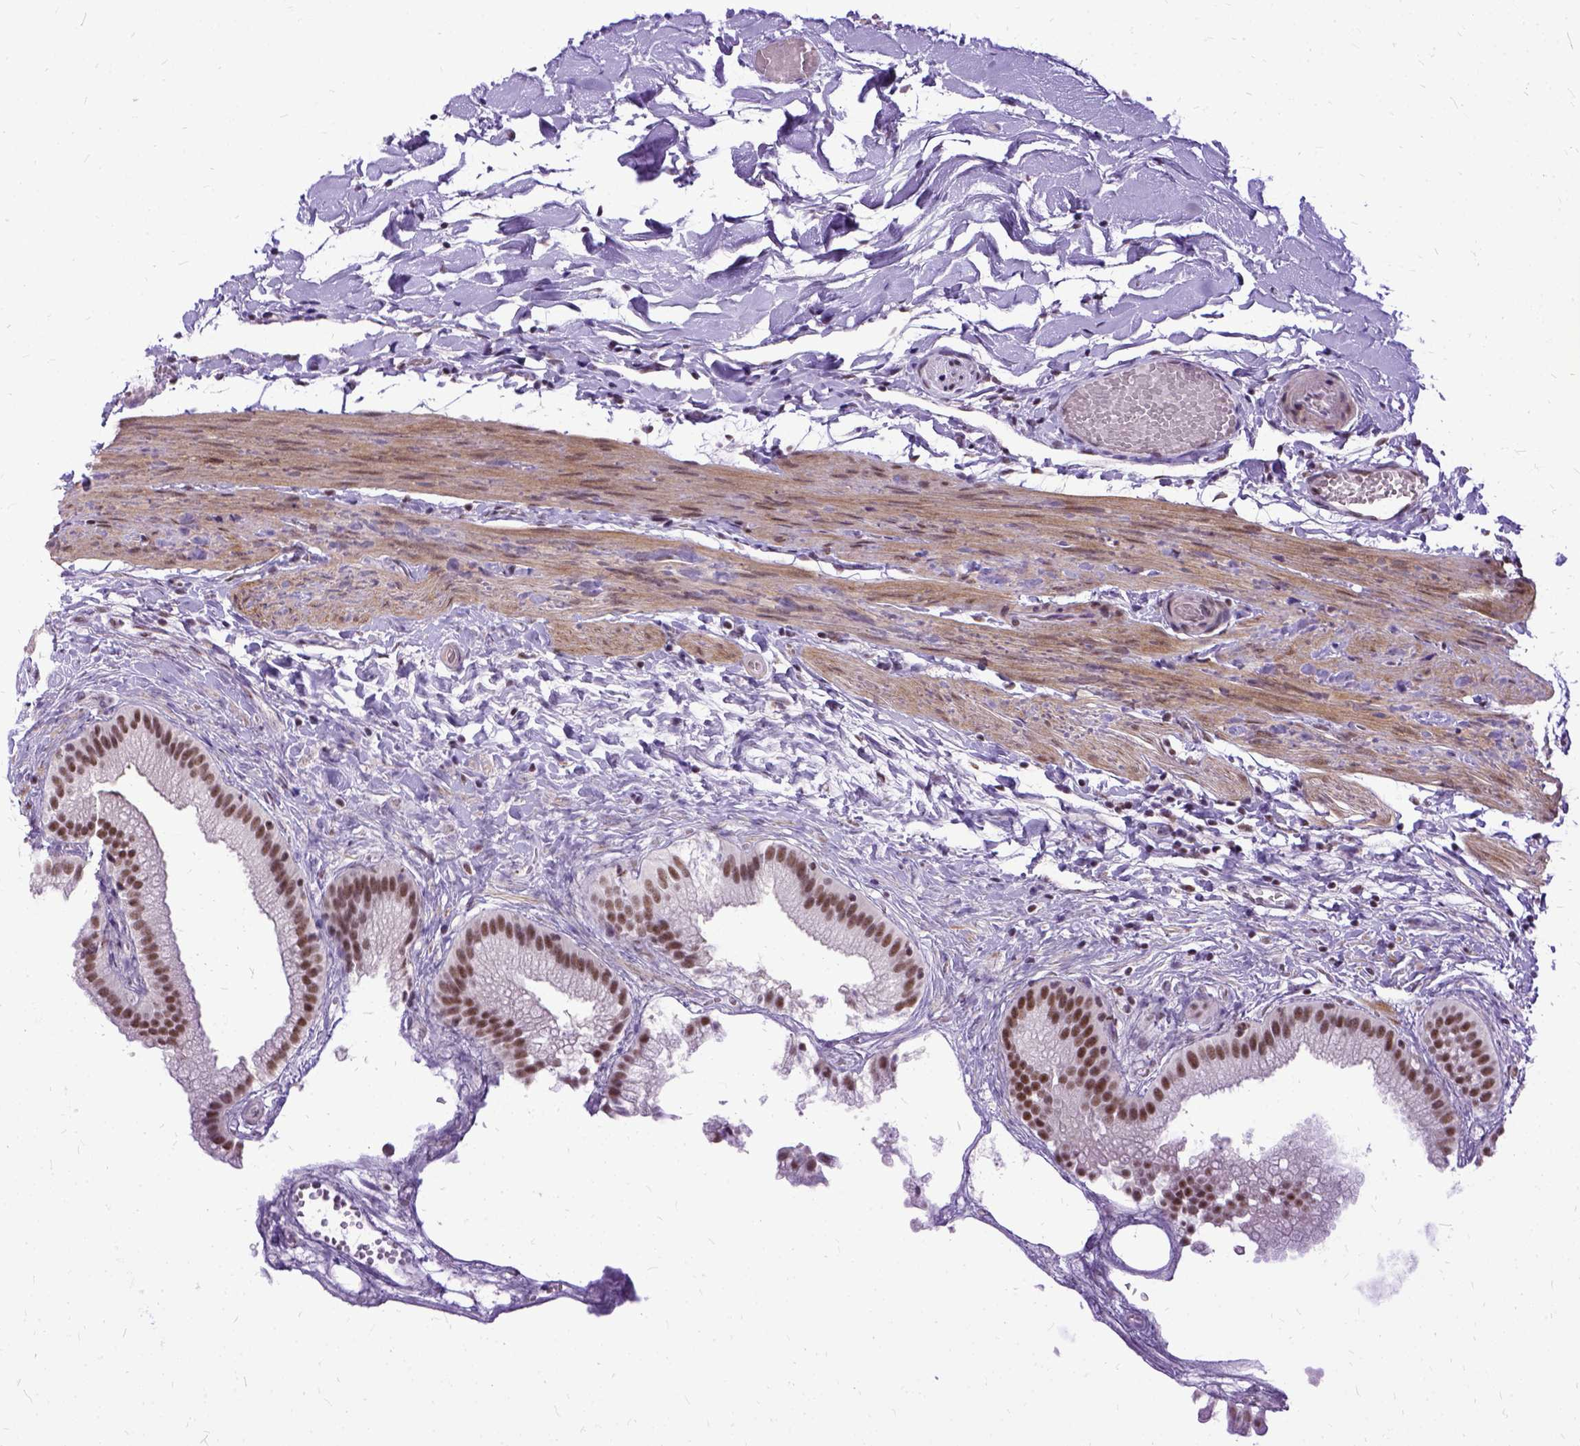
{"staining": {"intensity": "moderate", "quantity": ">75%", "location": "nuclear"}, "tissue": "gallbladder", "cell_type": "Glandular cells", "image_type": "normal", "snomed": [{"axis": "morphology", "description": "Normal tissue, NOS"}, {"axis": "topography", "description": "Gallbladder"}], "caption": "Immunohistochemical staining of benign gallbladder displays >75% levels of moderate nuclear protein expression in about >75% of glandular cells.", "gene": "SETD1A", "patient": {"sex": "female", "age": 63}}